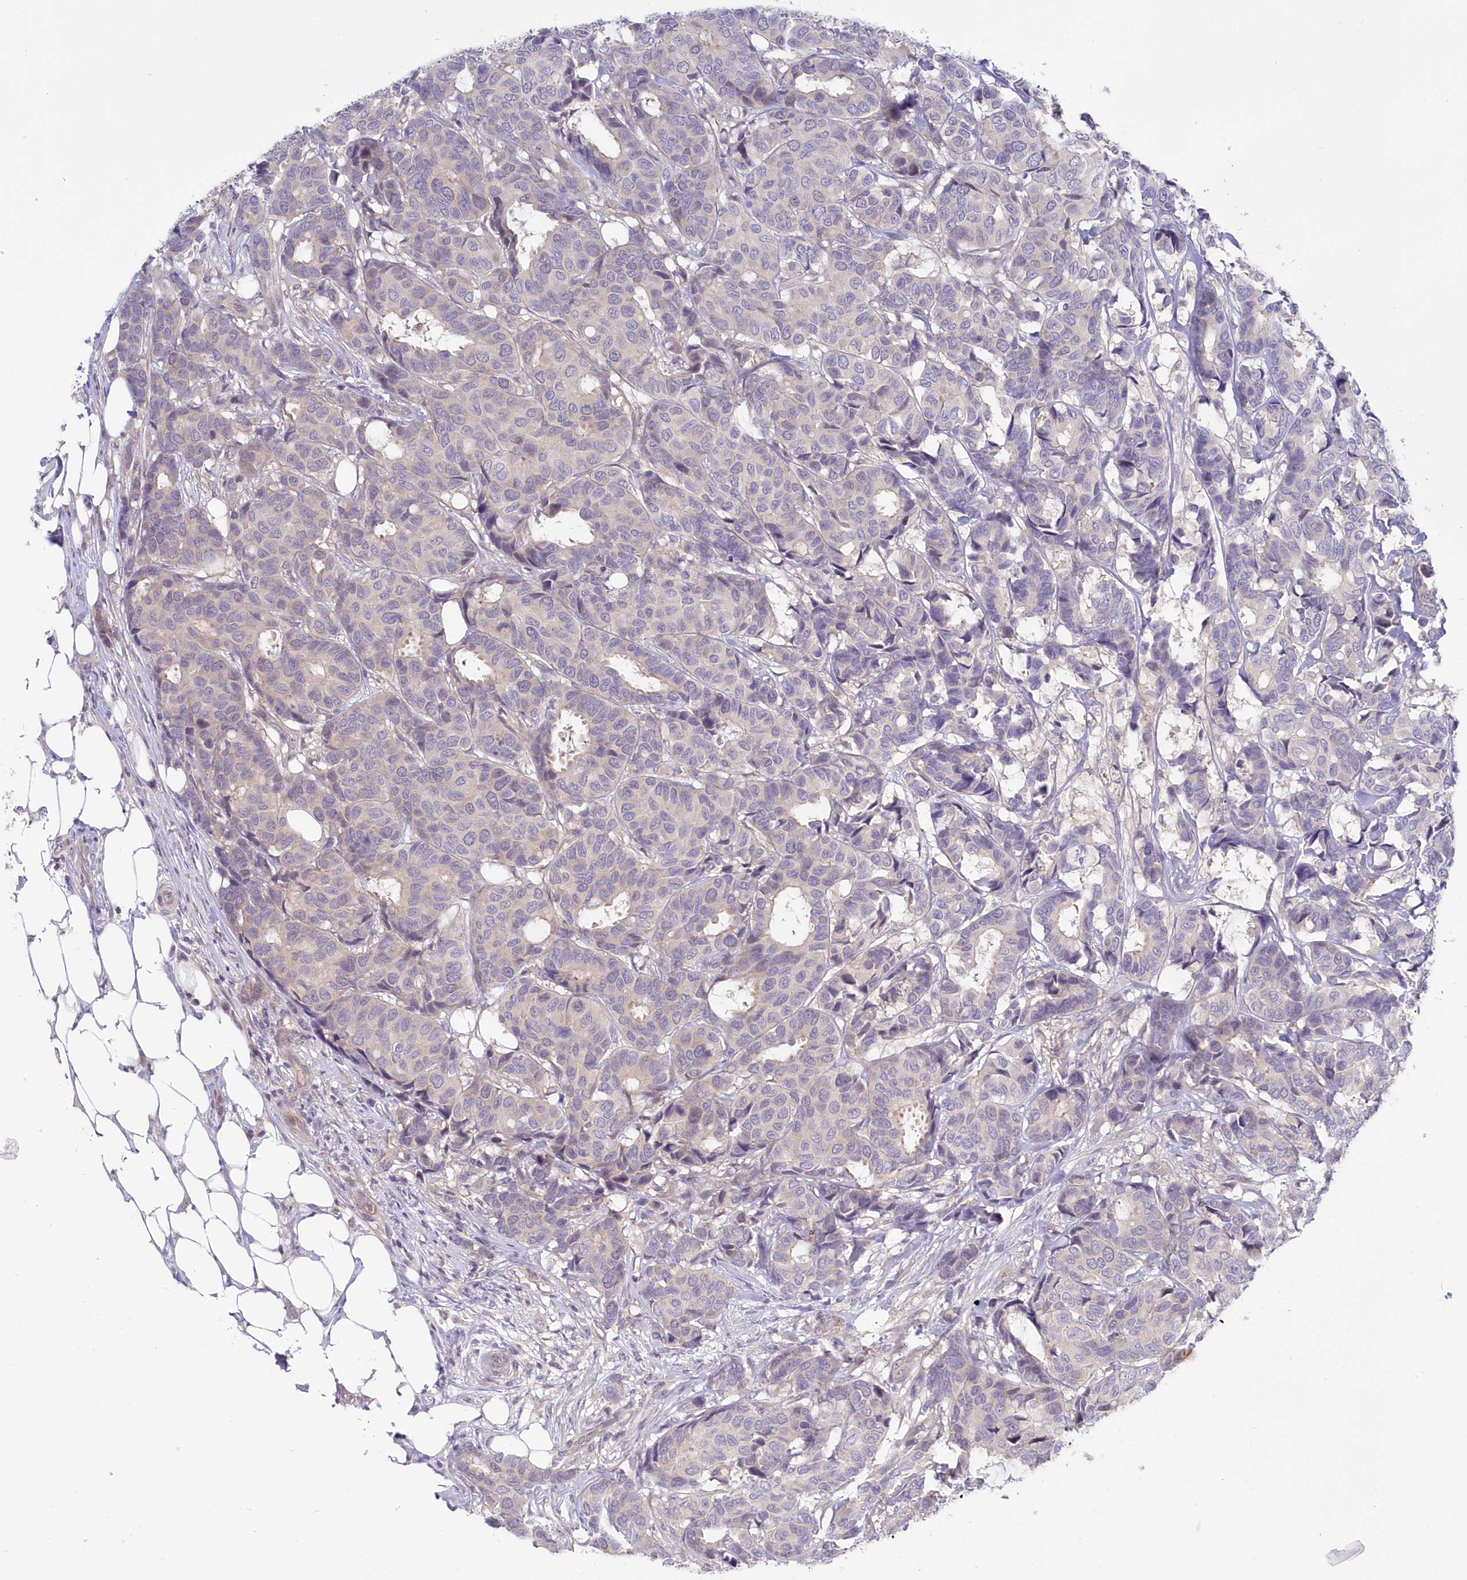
{"staining": {"intensity": "negative", "quantity": "none", "location": "none"}, "tissue": "breast cancer", "cell_type": "Tumor cells", "image_type": "cancer", "snomed": [{"axis": "morphology", "description": "Duct carcinoma"}, {"axis": "topography", "description": "Breast"}], "caption": "Breast cancer stained for a protein using IHC demonstrates no positivity tumor cells.", "gene": "KATNA1", "patient": {"sex": "female", "age": 87}}